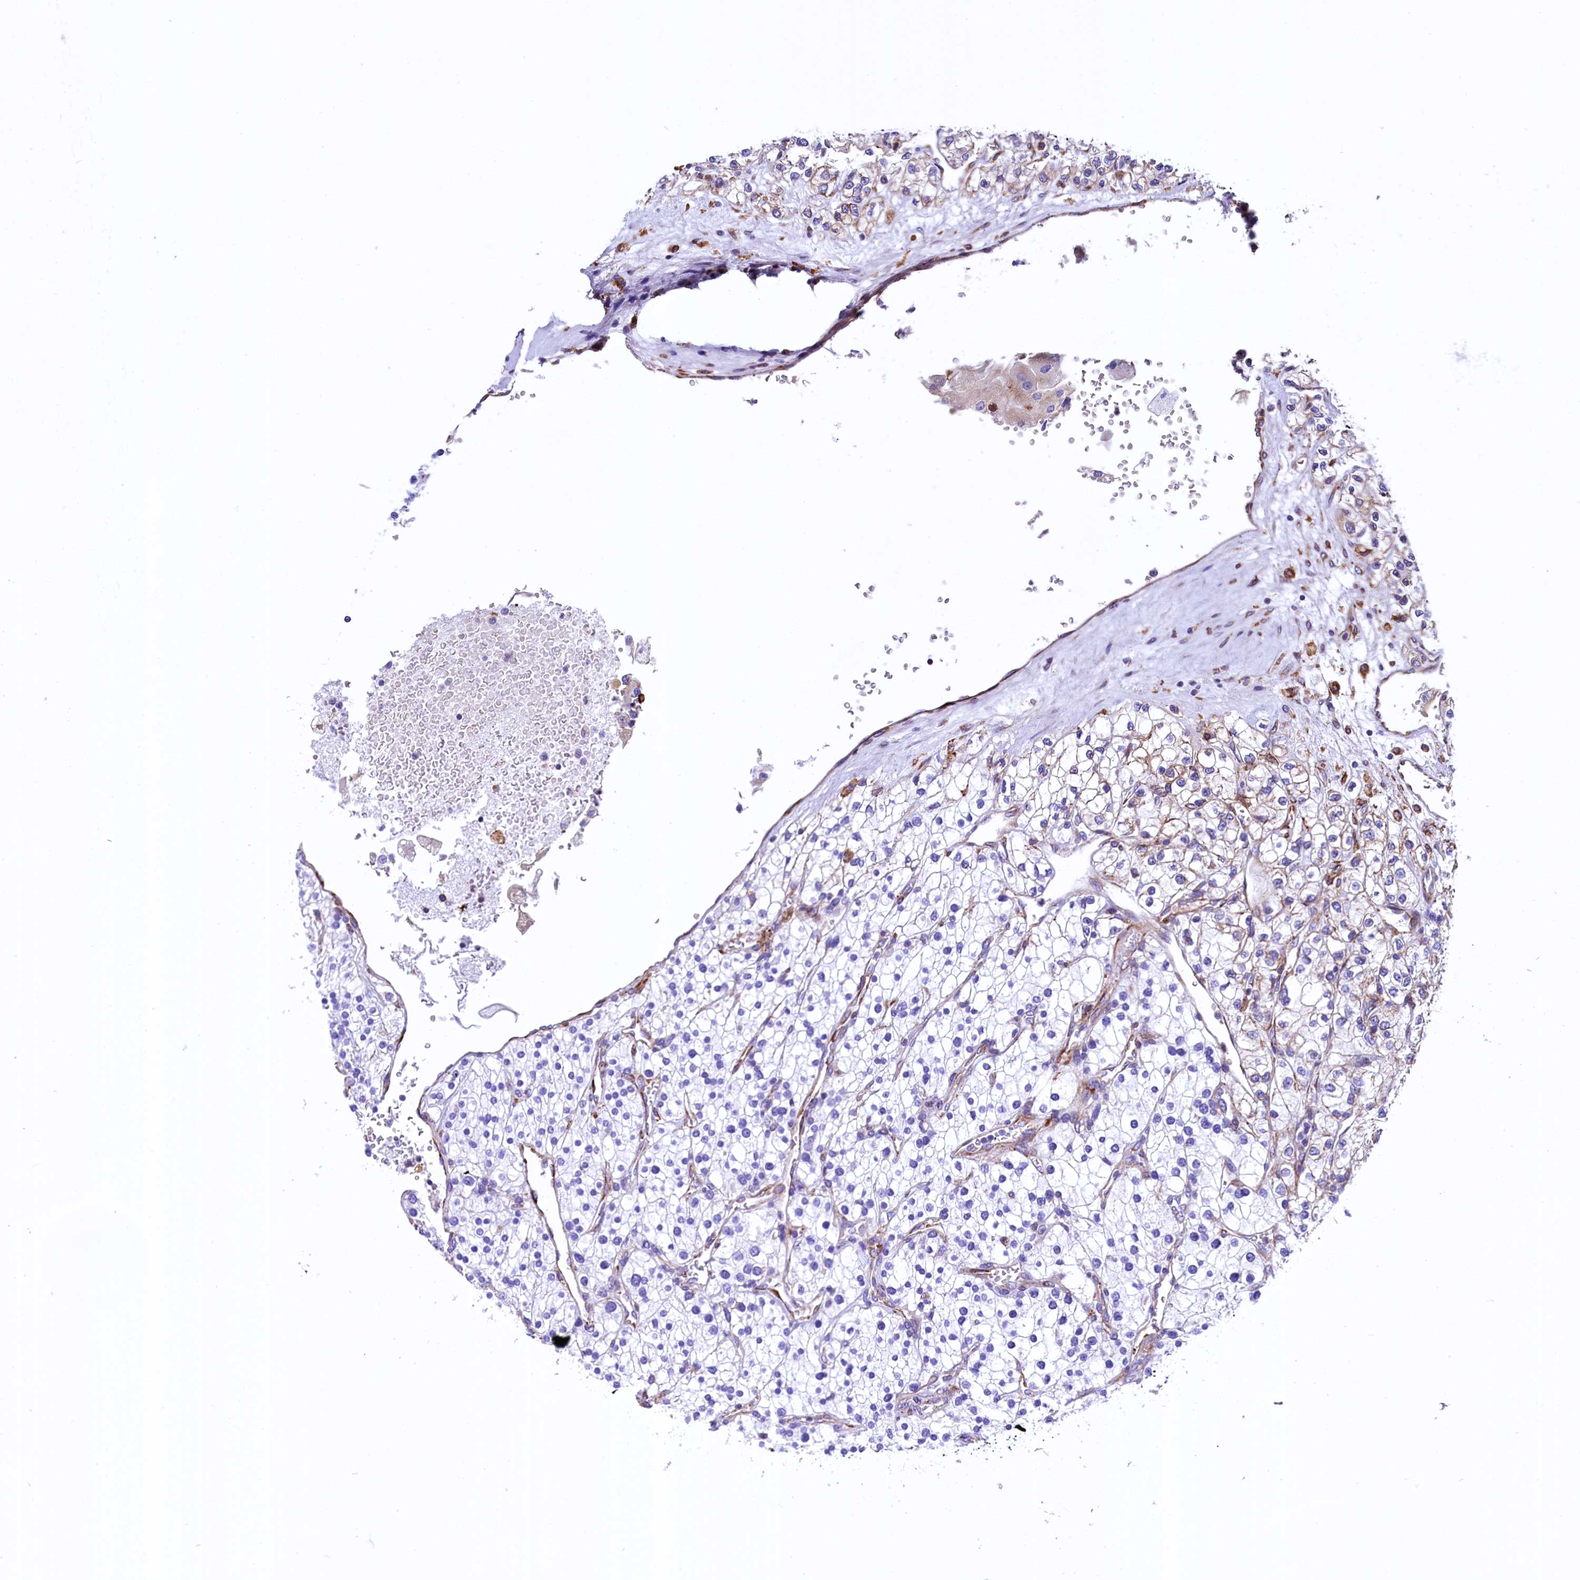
{"staining": {"intensity": "weak", "quantity": "<25%", "location": "cytoplasmic/membranous"}, "tissue": "renal cancer", "cell_type": "Tumor cells", "image_type": "cancer", "snomed": [{"axis": "morphology", "description": "Adenocarcinoma, NOS"}, {"axis": "topography", "description": "Kidney"}], "caption": "An image of human renal cancer is negative for staining in tumor cells. (DAB (3,3'-diaminobenzidine) immunohistochemistry (IHC), high magnification).", "gene": "CMTR2", "patient": {"sex": "male", "age": 80}}